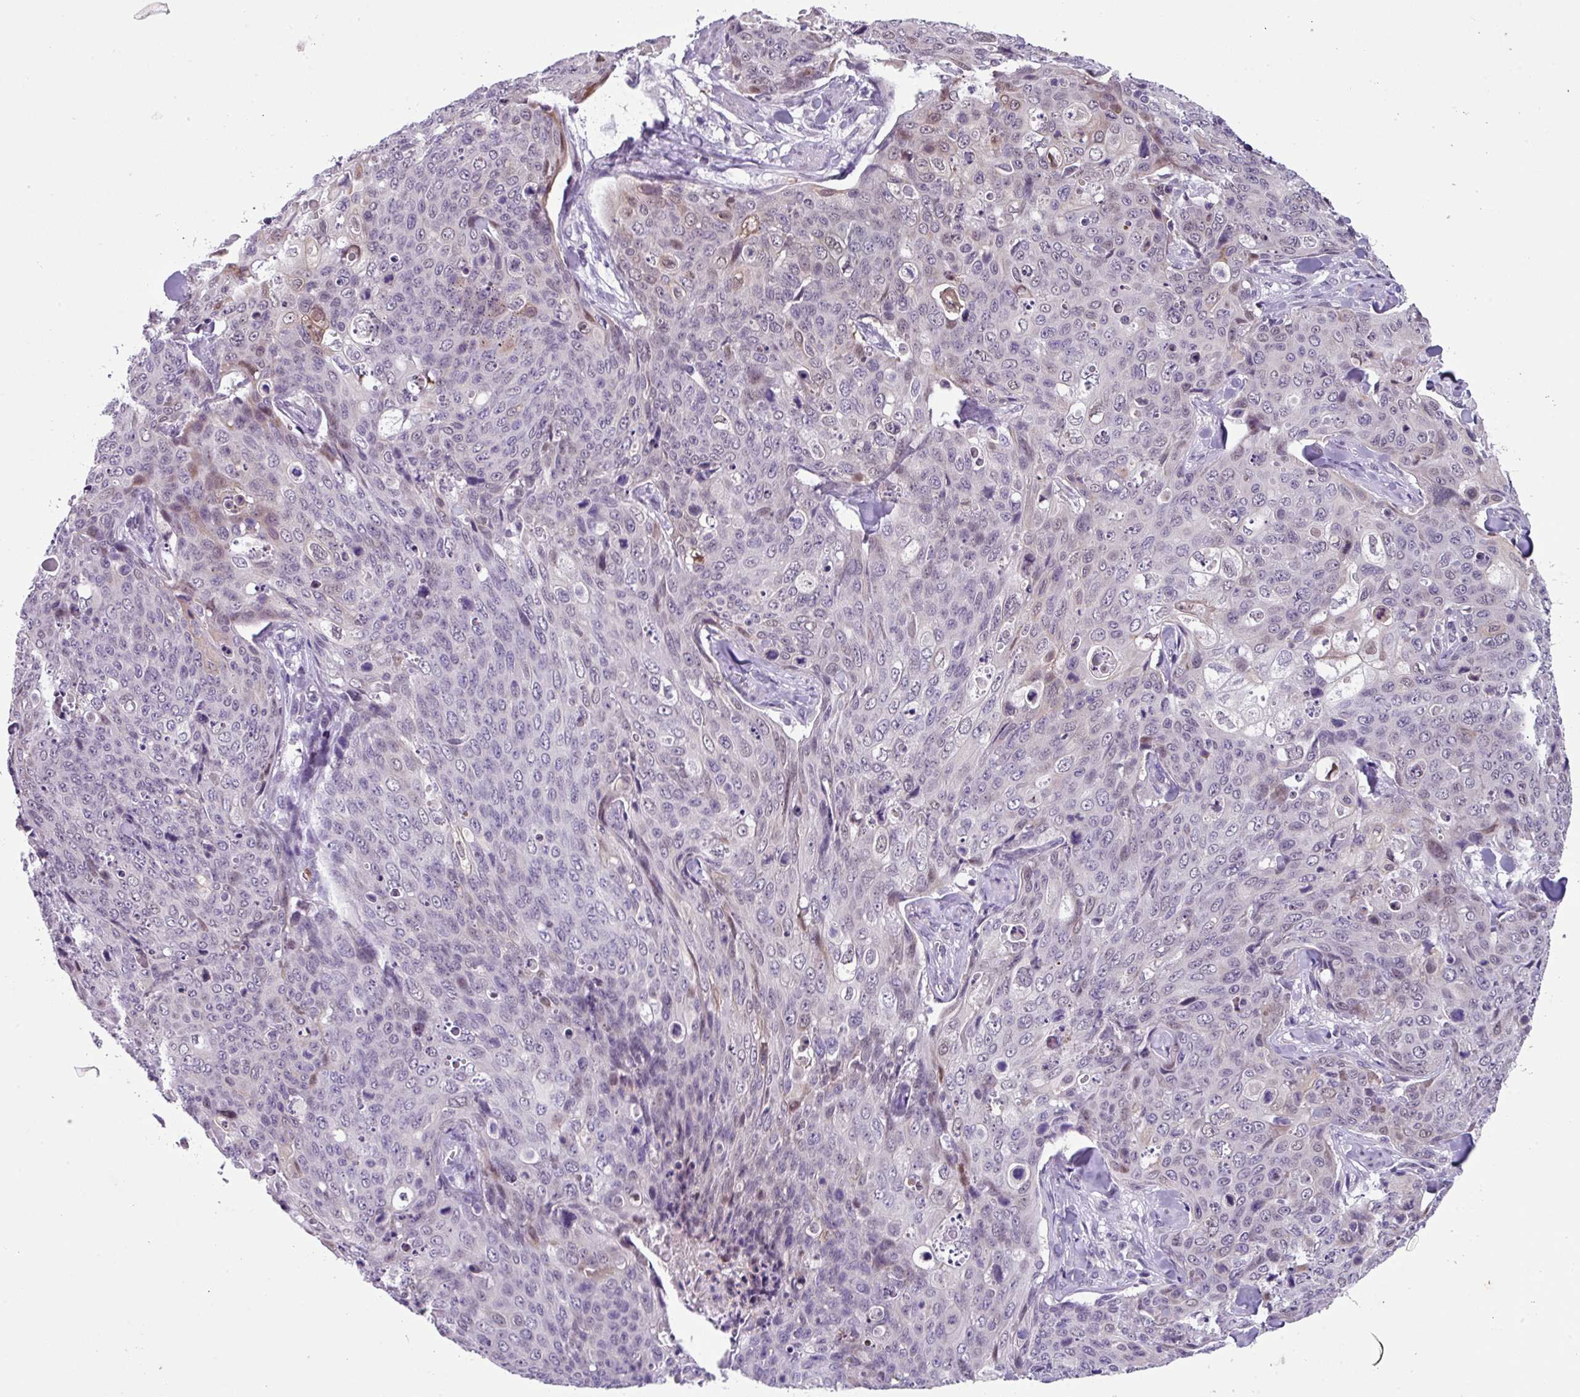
{"staining": {"intensity": "negative", "quantity": "none", "location": "none"}, "tissue": "skin cancer", "cell_type": "Tumor cells", "image_type": "cancer", "snomed": [{"axis": "morphology", "description": "Squamous cell carcinoma, NOS"}, {"axis": "topography", "description": "Skin"}, {"axis": "topography", "description": "Vulva"}], "caption": "Immunohistochemical staining of skin cancer demonstrates no significant staining in tumor cells.", "gene": "ZFP3", "patient": {"sex": "female", "age": 85}}